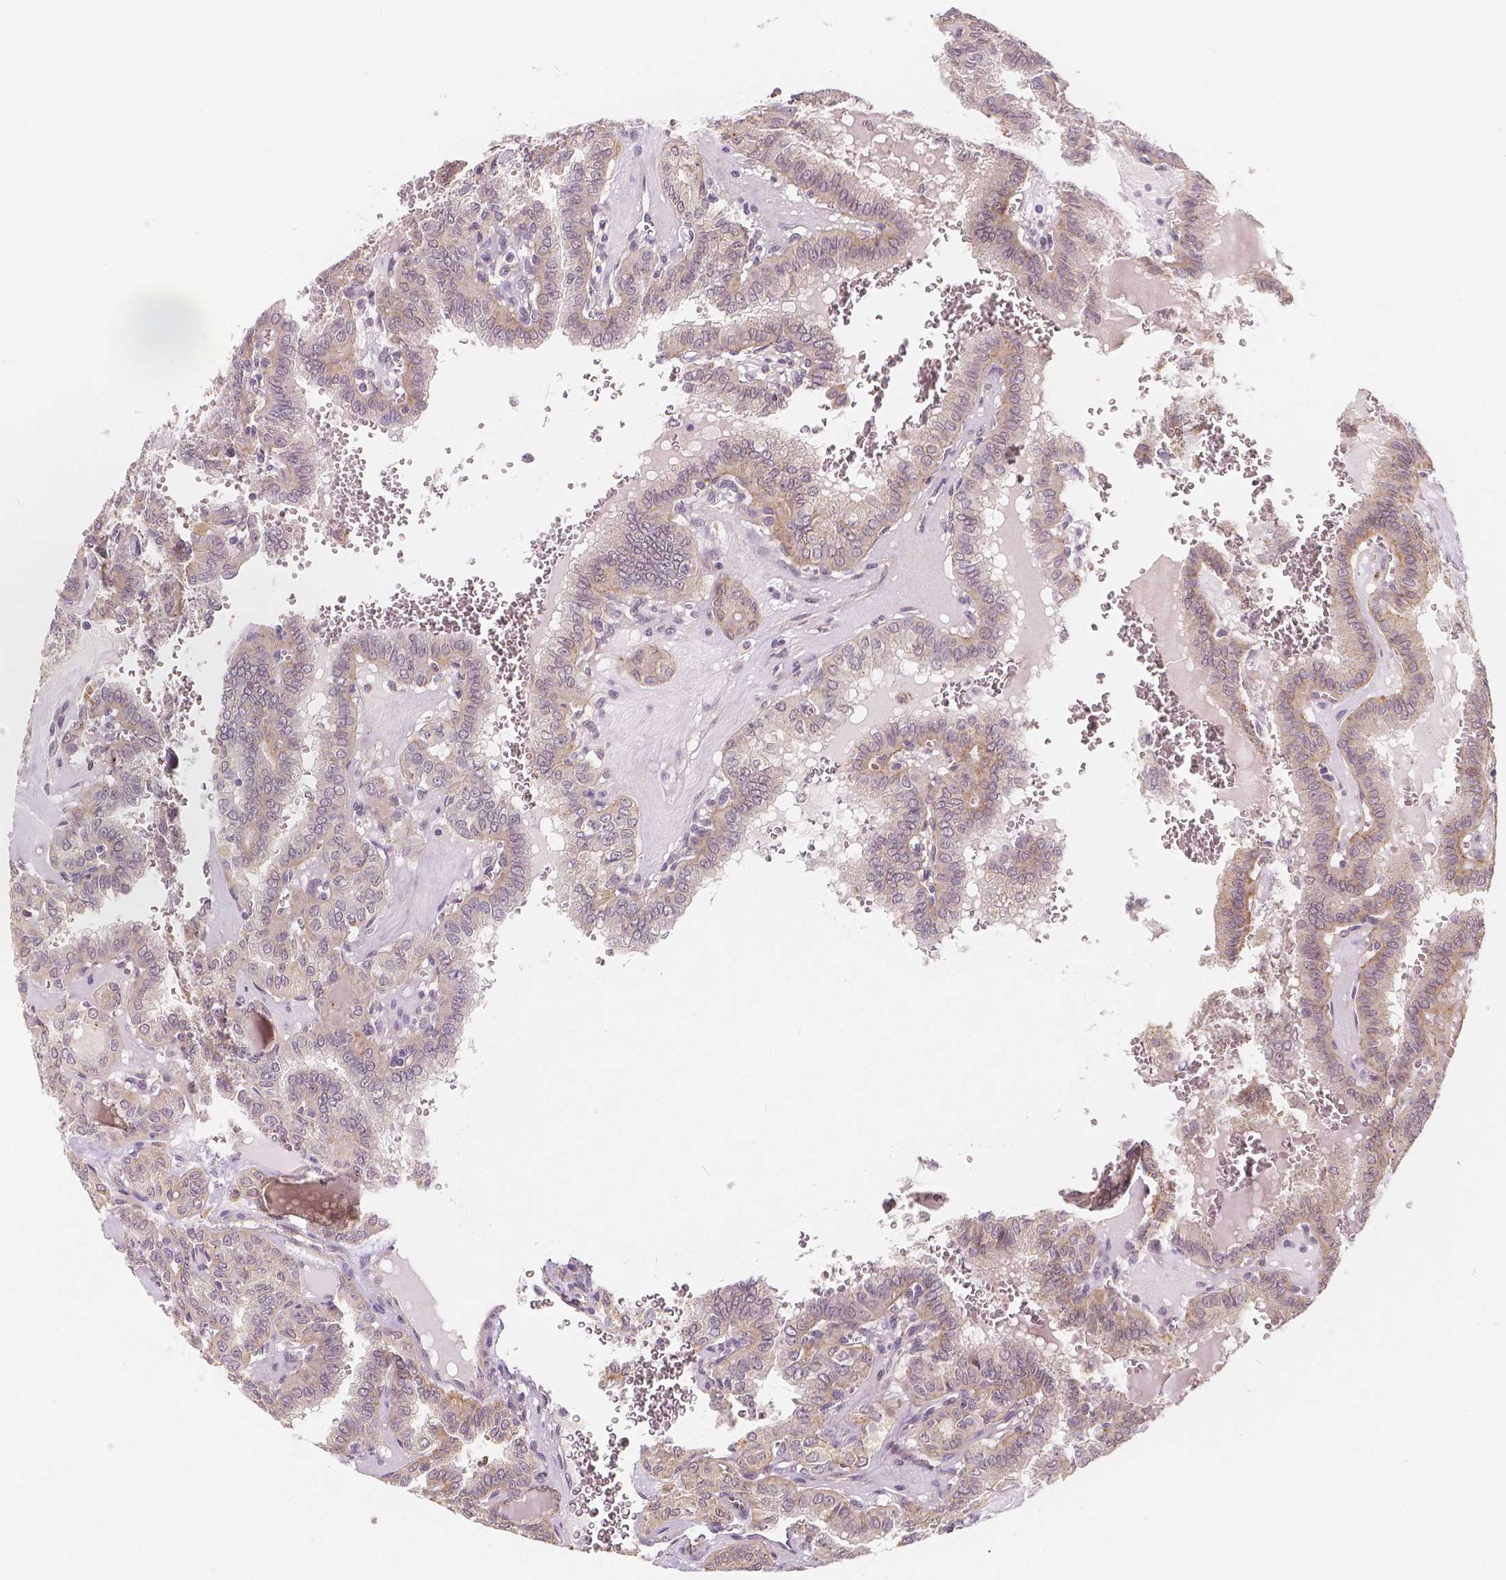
{"staining": {"intensity": "weak", "quantity": "25%-75%", "location": "cytoplasmic/membranous"}, "tissue": "thyroid cancer", "cell_type": "Tumor cells", "image_type": "cancer", "snomed": [{"axis": "morphology", "description": "Papillary adenocarcinoma, NOS"}, {"axis": "topography", "description": "Thyroid gland"}], "caption": "Thyroid papillary adenocarcinoma stained with immunohistochemistry (IHC) reveals weak cytoplasmic/membranous expression in approximately 25%-75% of tumor cells.", "gene": "SNX12", "patient": {"sex": "female", "age": 41}}